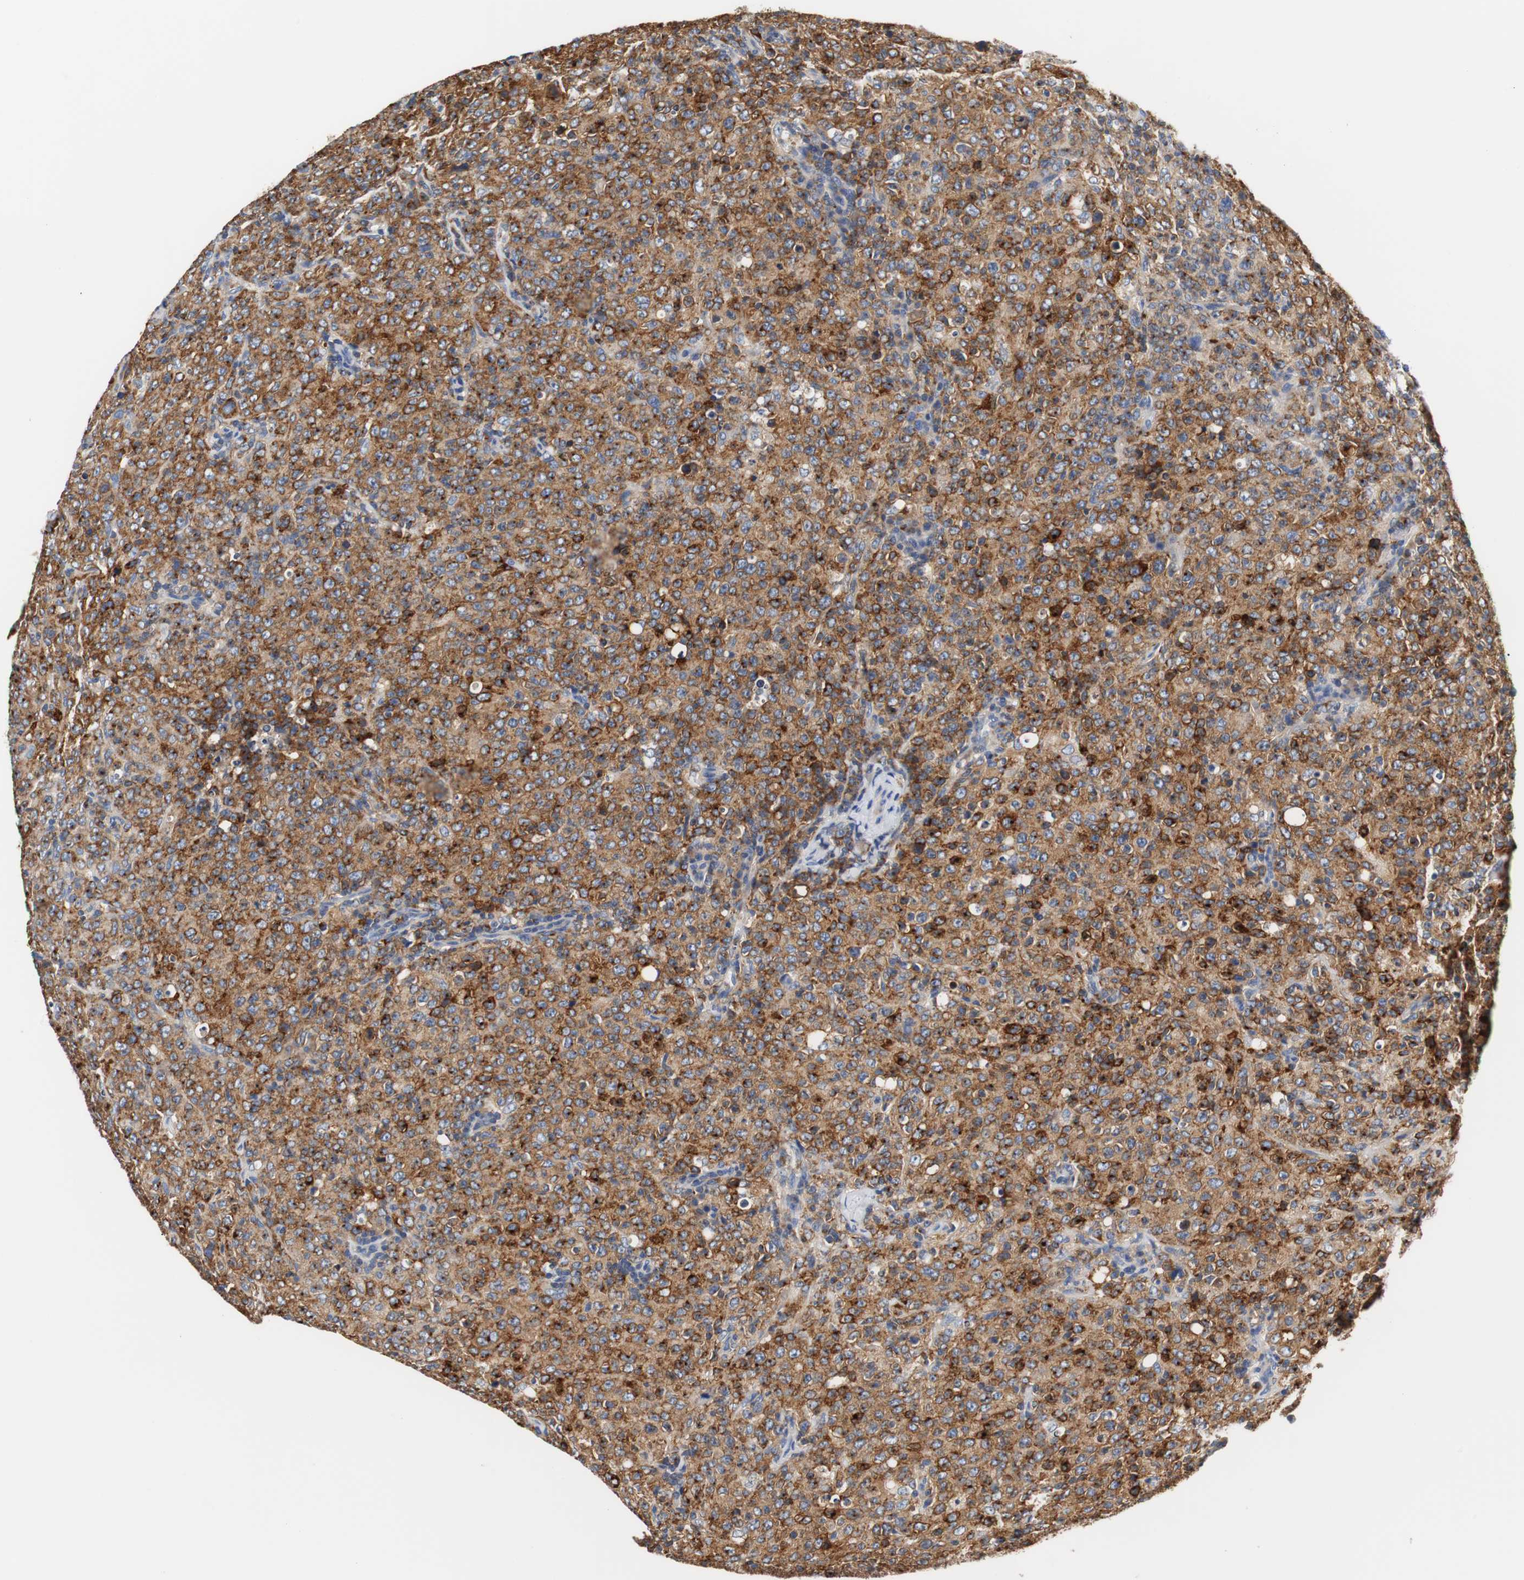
{"staining": {"intensity": "strong", "quantity": ">75%", "location": "cytoplasmic/membranous"}, "tissue": "lymphoma", "cell_type": "Tumor cells", "image_type": "cancer", "snomed": [{"axis": "morphology", "description": "Malignant lymphoma, non-Hodgkin's type, High grade"}, {"axis": "topography", "description": "Tonsil"}], "caption": "Immunohistochemical staining of human high-grade malignant lymphoma, non-Hodgkin's type shows high levels of strong cytoplasmic/membranous protein expression in approximately >75% of tumor cells.", "gene": "VAMP8", "patient": {"sex": "female", "age": 36}}